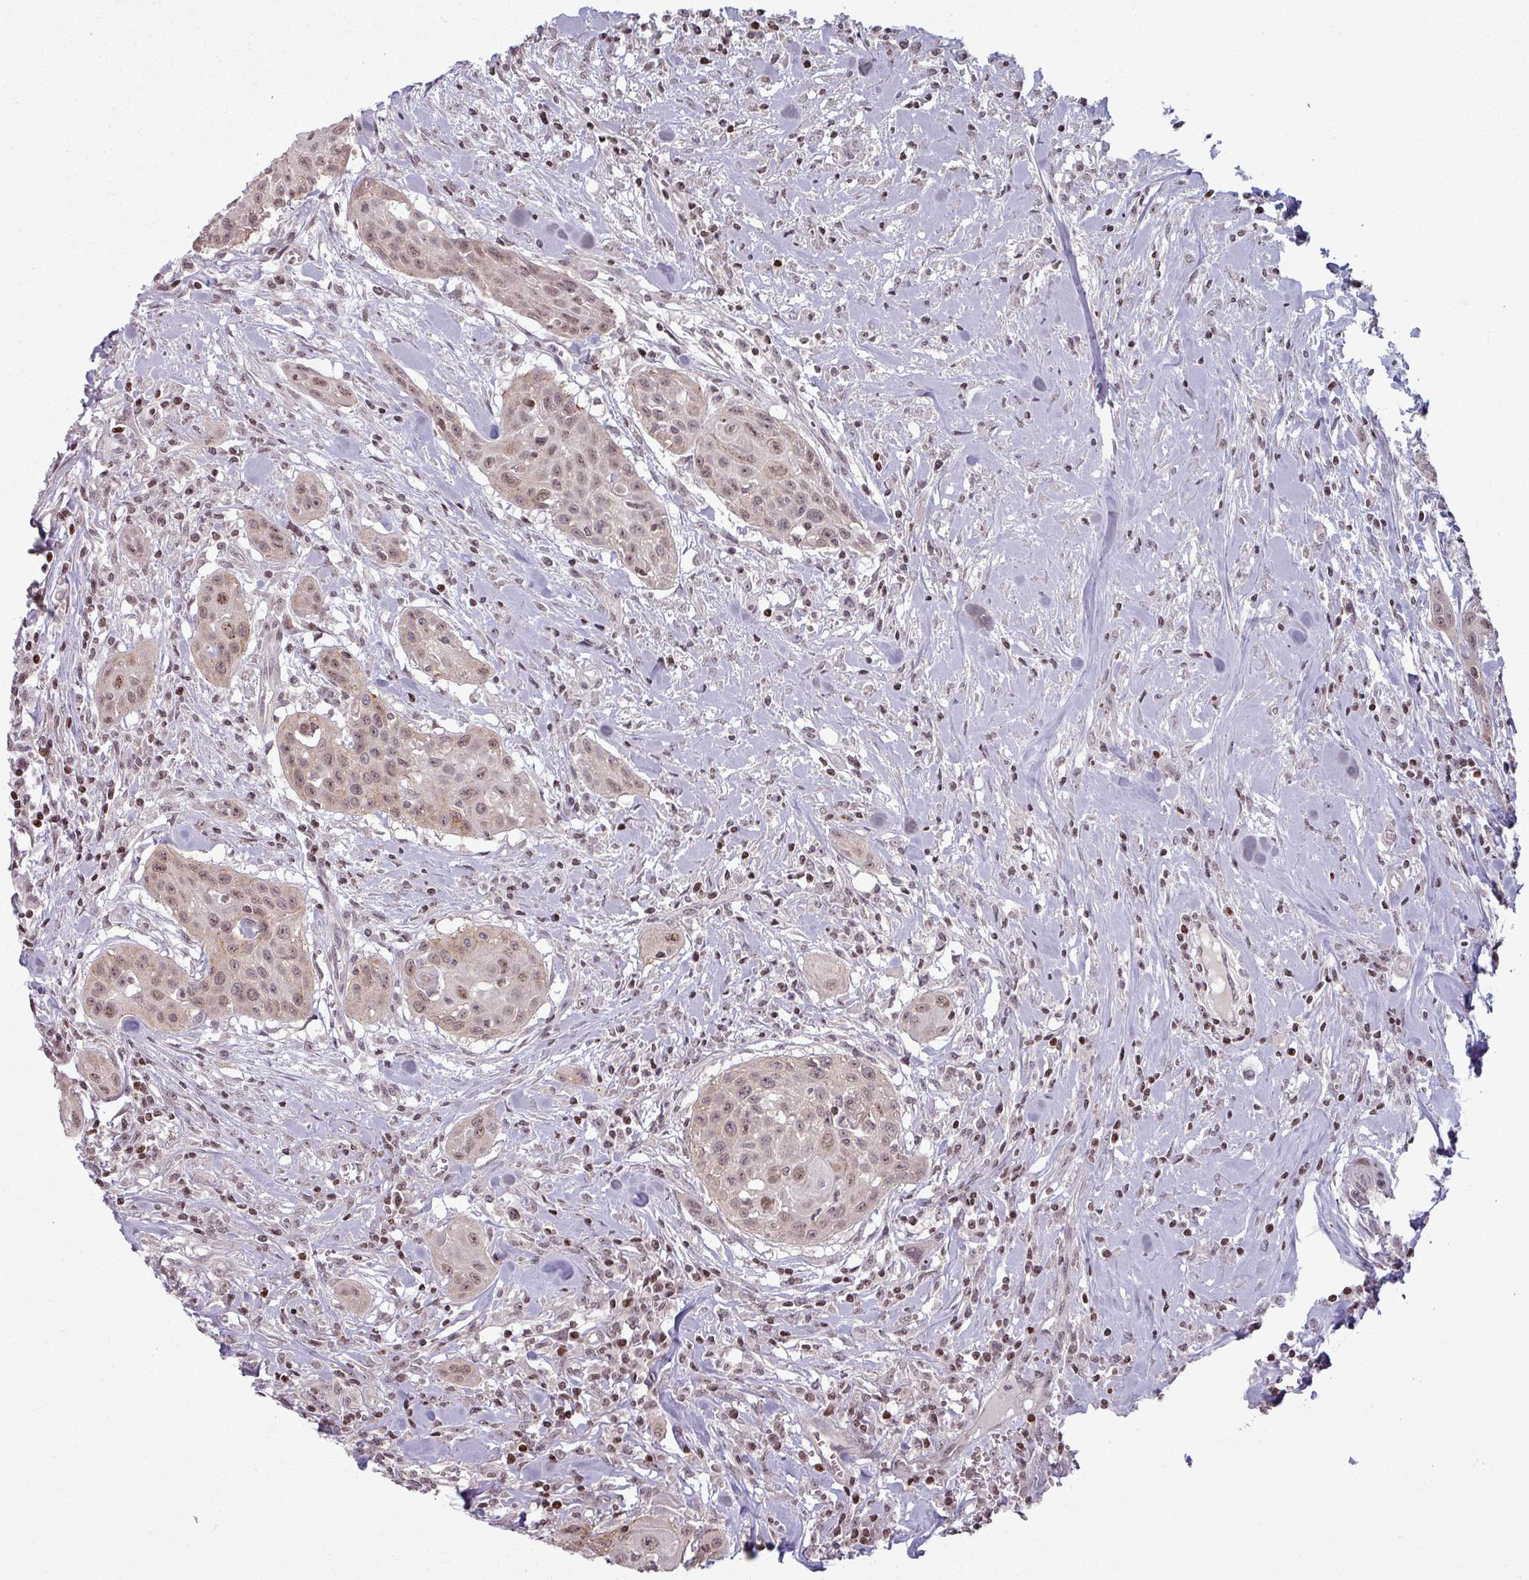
{"staining": {"intensity": "weak", "quantity": ">75%", "location": "cytoplasmic/membranous,nuclear"}, "tissue": "head and neck cancer", "cell_type": "Tumor cells", "image_type": "cancer", "snomed": [{"axis": "morphology", "description": "Squamous cell carcinoma, NOS"}, {"axis": "topography", "description": "Lymph node"}, {"axis": "topography", "description": "Salivary gland"}, {"axis": "topography", "description": "Head-Neck"}], "caption": "Immunohistochemical staining of head and neck squamous cell carcinoma reveals weak cytoplasmic/membranous and nuclear protein staining in about >75% of tumor cells.", "gene": "NCOR1", "patient": {"sex": "female", "age": 74}}